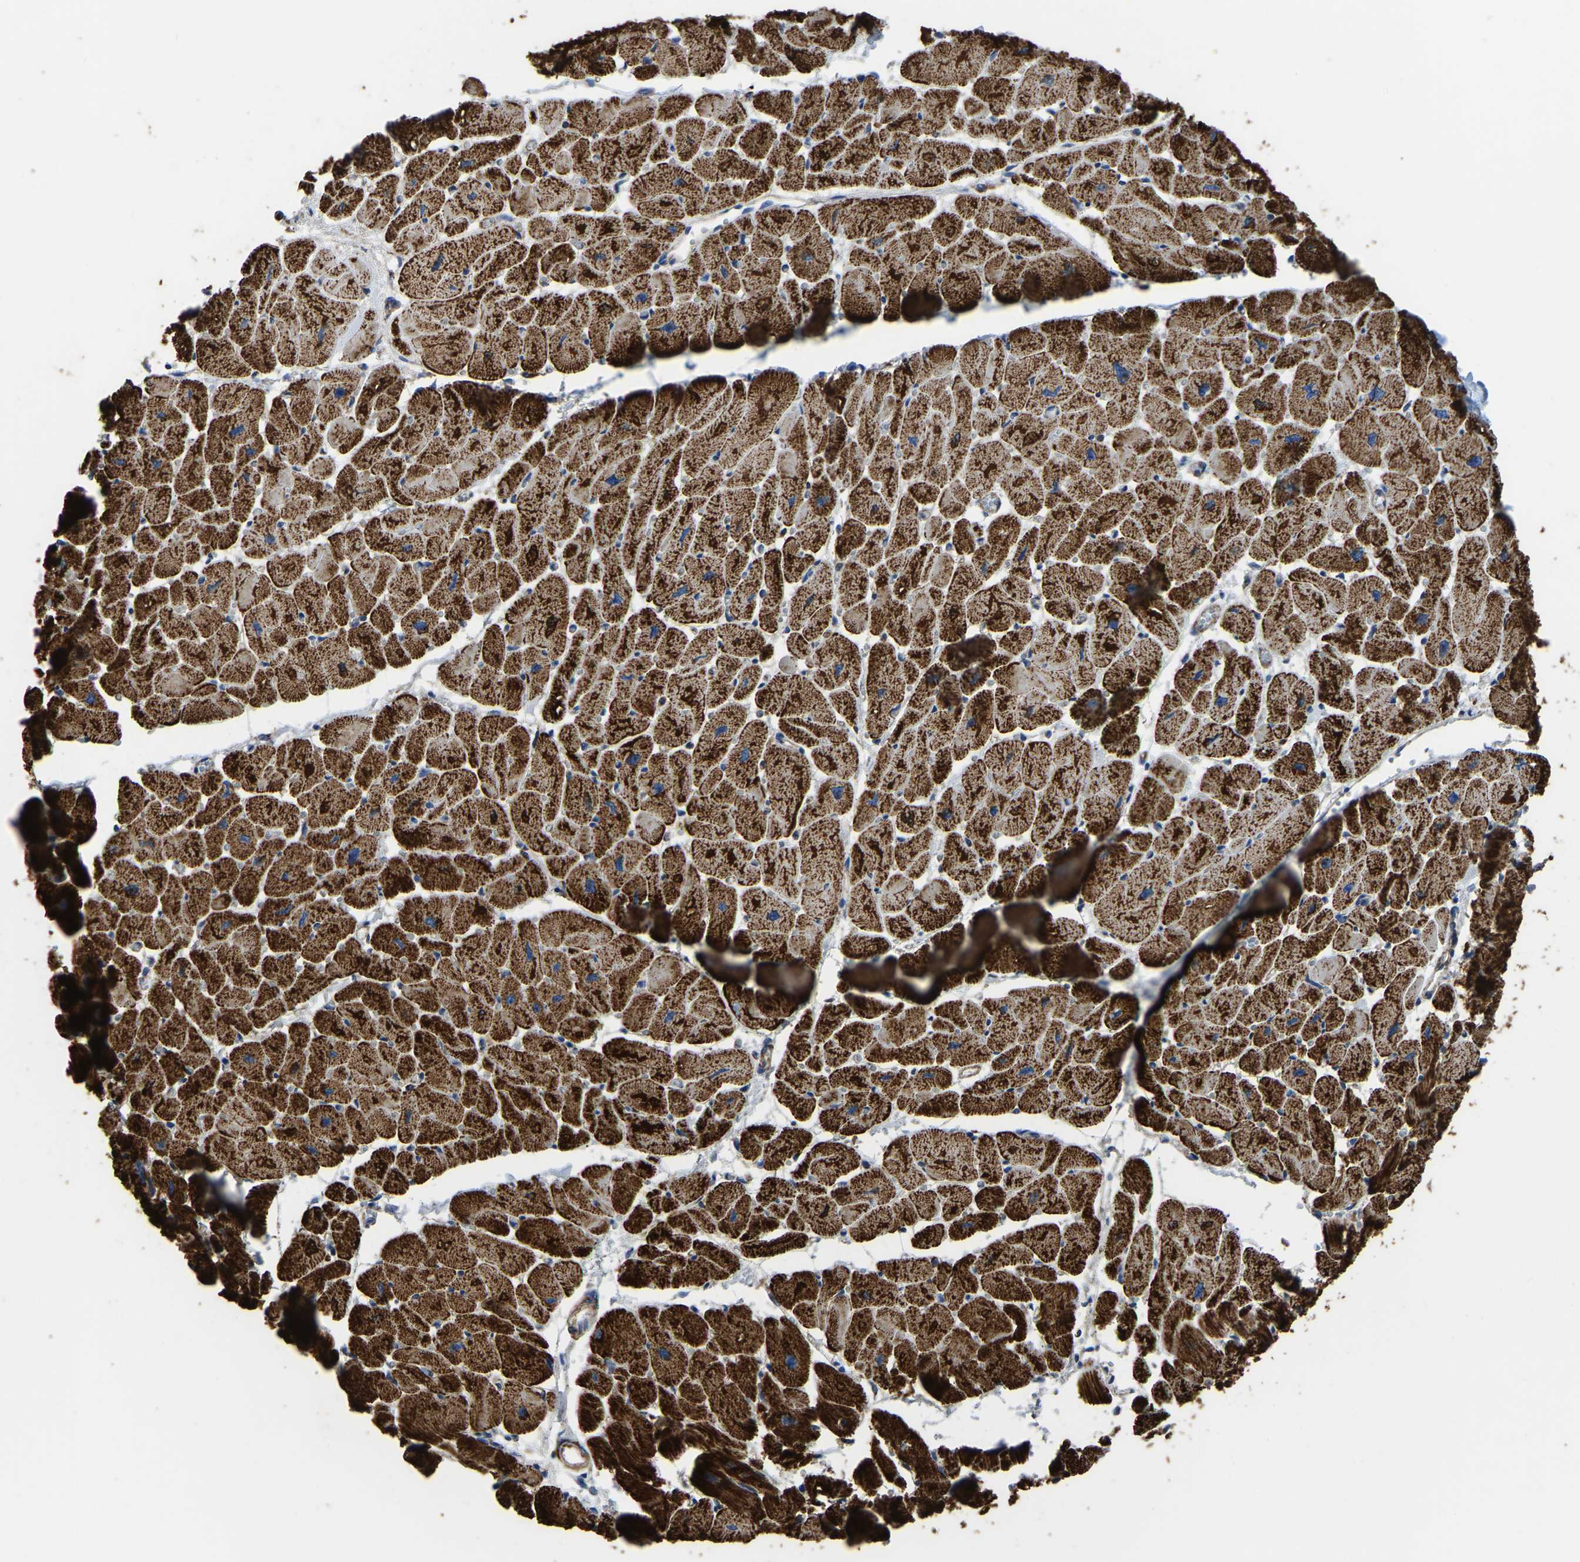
{"staining": {"intensity": "strong", "quantity": ">75%", "location": "cytoplasmic/membranous"}, "tissue": "heart muscle", "cell_type": "Cardiomyocytes", "image_type": "normal", "snomed": [{"axis": "morphology", "description": "Normal tissue, NOS"}, {"axis": "topography", "description": "Heart"}], "caption": "The histopathology image demonstrates staining of benign heart muscle, revealing strong cytoplasmic/membranous protein positivity (brown color) within cardiomyocytes. The staining was performed using DAB (3,3'-diaminobenzidine) to visualize the protein expression in brown, while the nuclei were stained in blue with hematoxylin (Magnification: 20x).", "gene": "ETFA", "patient": {"sex": "female", "age": 54}}